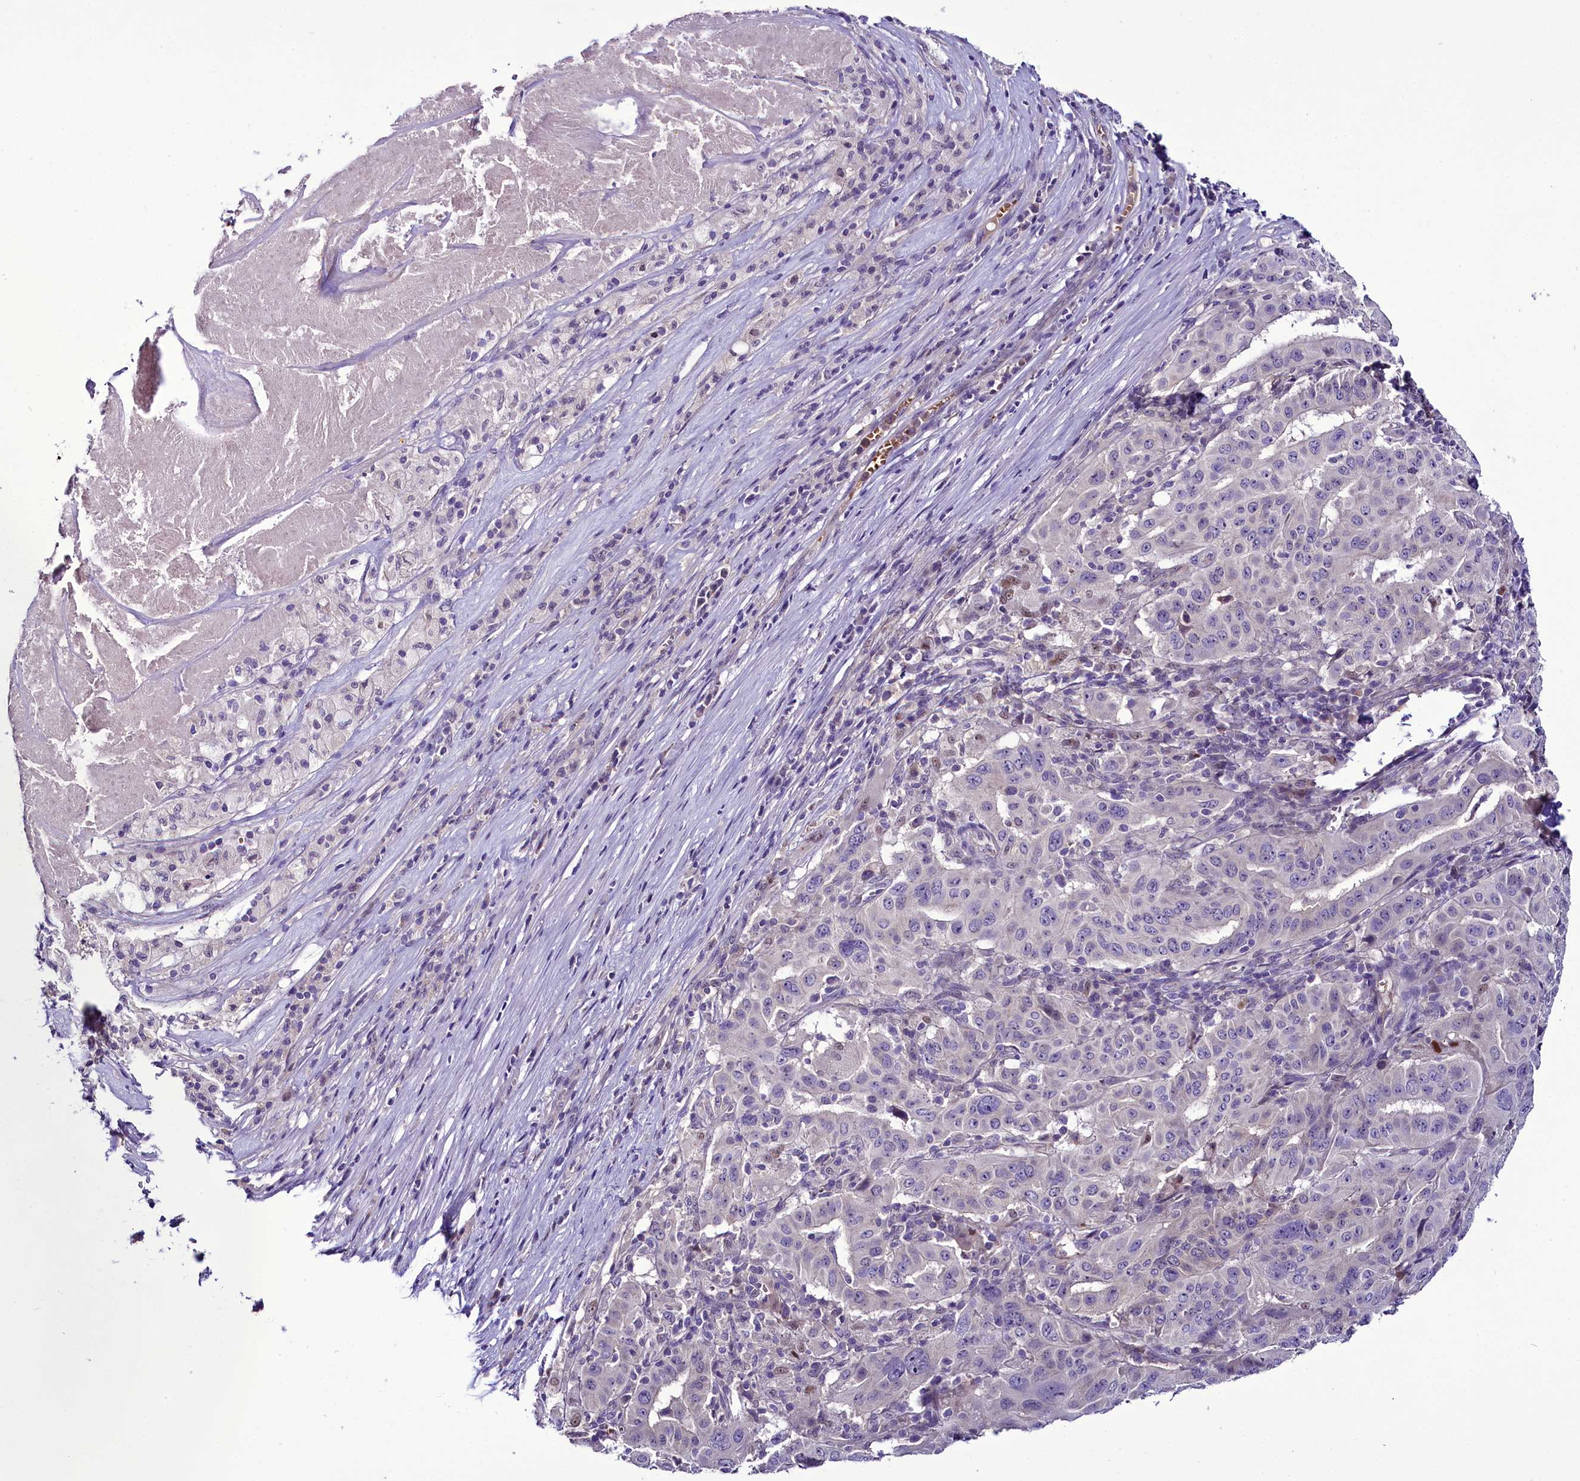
{"staining": {"intensity": "negative", "quantity": "none", "location": "none"}, "tissue": "pancreatic cancer", "cell_type": "Tumor cells", "image_type": "cancer", "snomed": [{"axis": "morphology", "description": "Adenocarcinoma, NOS"}, {"axis": "topography", "description": "Pancreas"}], "caption": "High magnification brightfield microscopy of pancreatic adenocarcinoma stained with DAB (3,3'-diaminobenzidine) (brown) and counterstained with hematoxylin (blue): tumor cells show no significant staining. (DAB (3,3'-diaminobenzidine) immunohistochemistry (IHC), high magnification).", "gene": "C9orf40", "patient": {"sex": "male", "age": 63}}